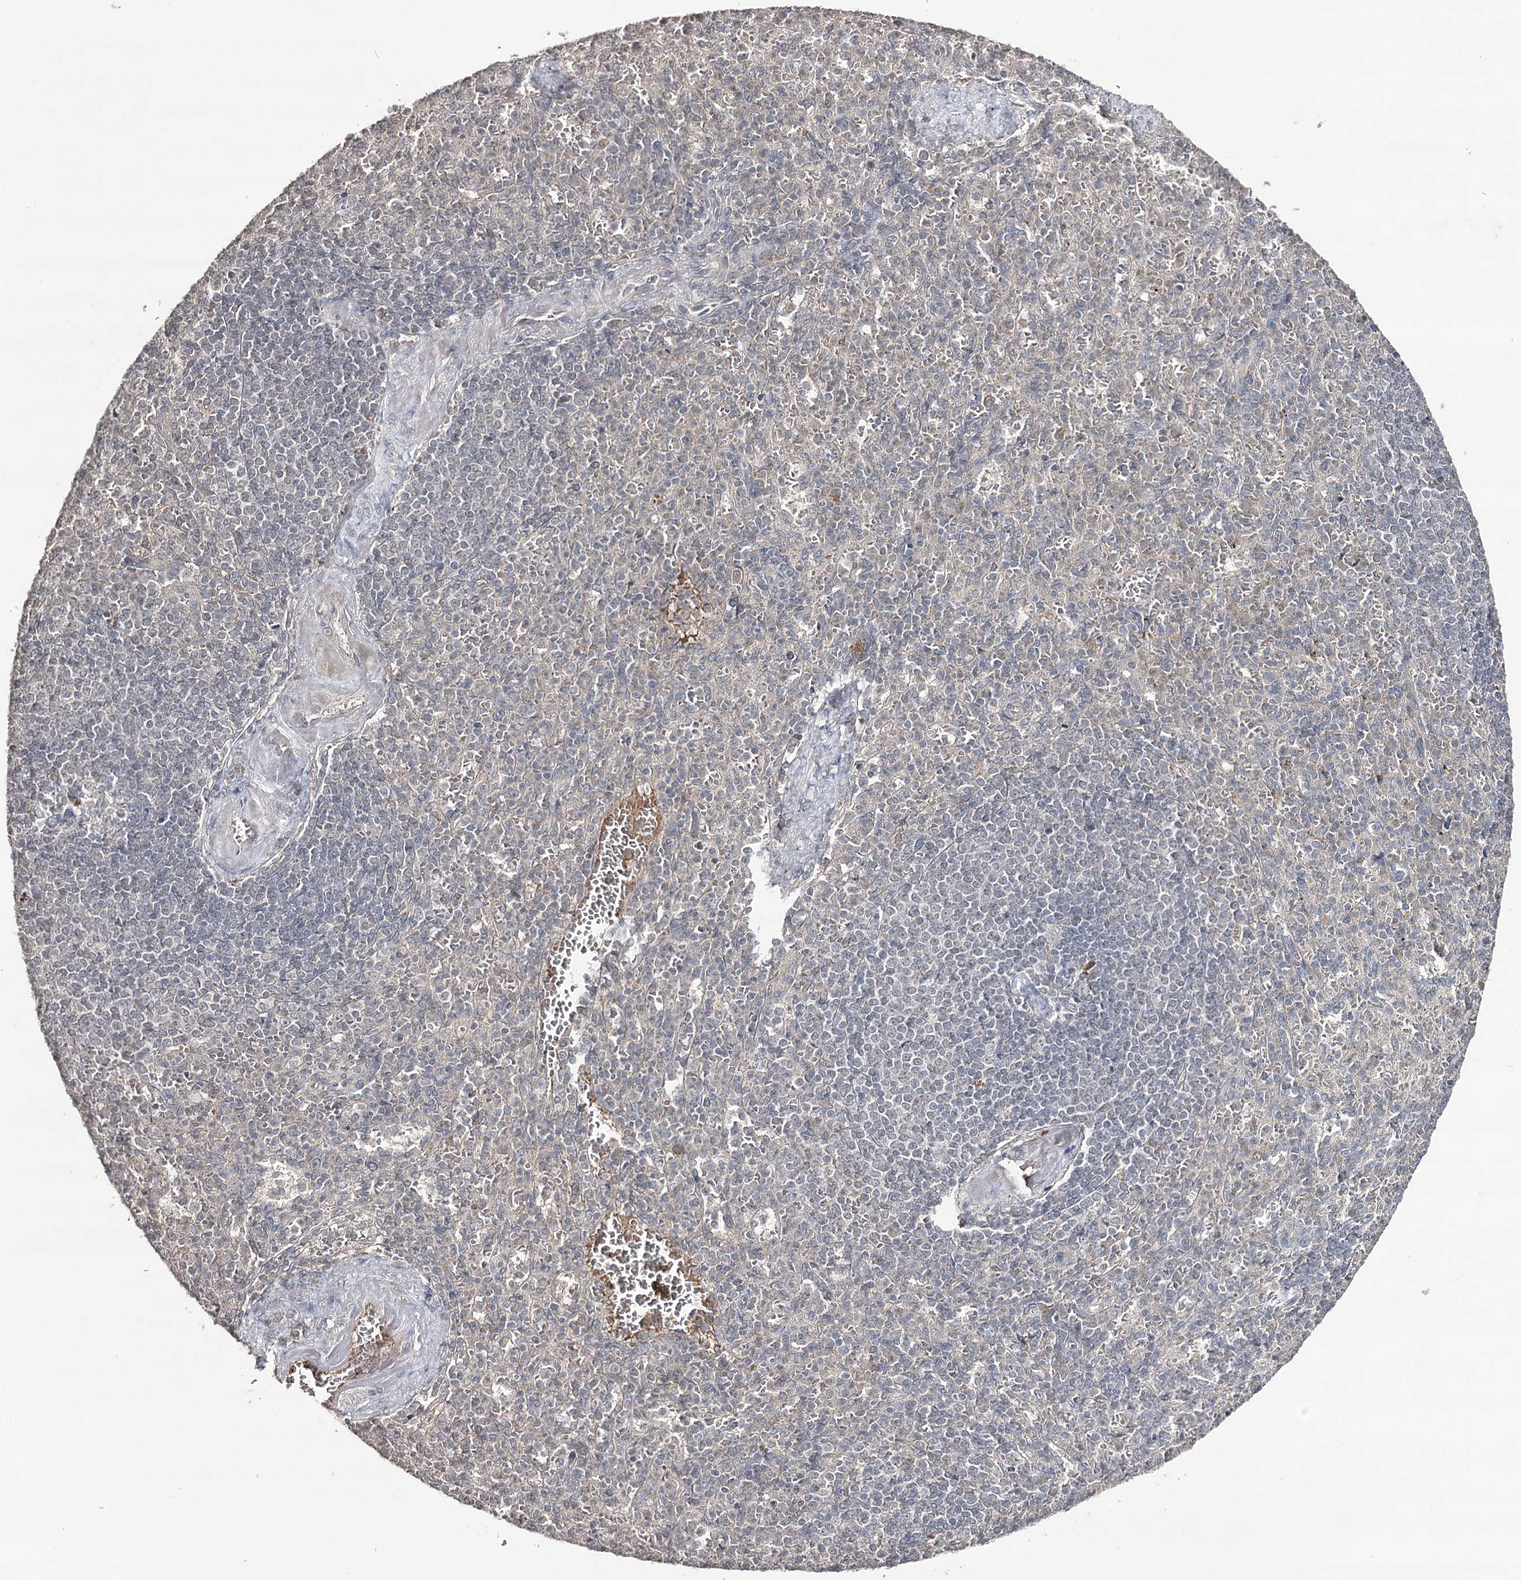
{"staining": {"intensity": "negative", "quantity": "none", "location": "none"}, "tissue": "spleen", "cell_type": "Cells in red pulp", "image_type": "normal", "snomed": [{"axis": "morphology", "description": "Normal tissue, NOS"}, {"axis": "topography", "description": "Spleen"}], "caption": "Immunohistochemistry (IHC) histopathology image of unremarkable spleen: spleen stained with DAB exhibits no significant protein expression in cells in red pulp.", "gene": "SYNGR3", "patient": {"sex": "female", "age": 74}}